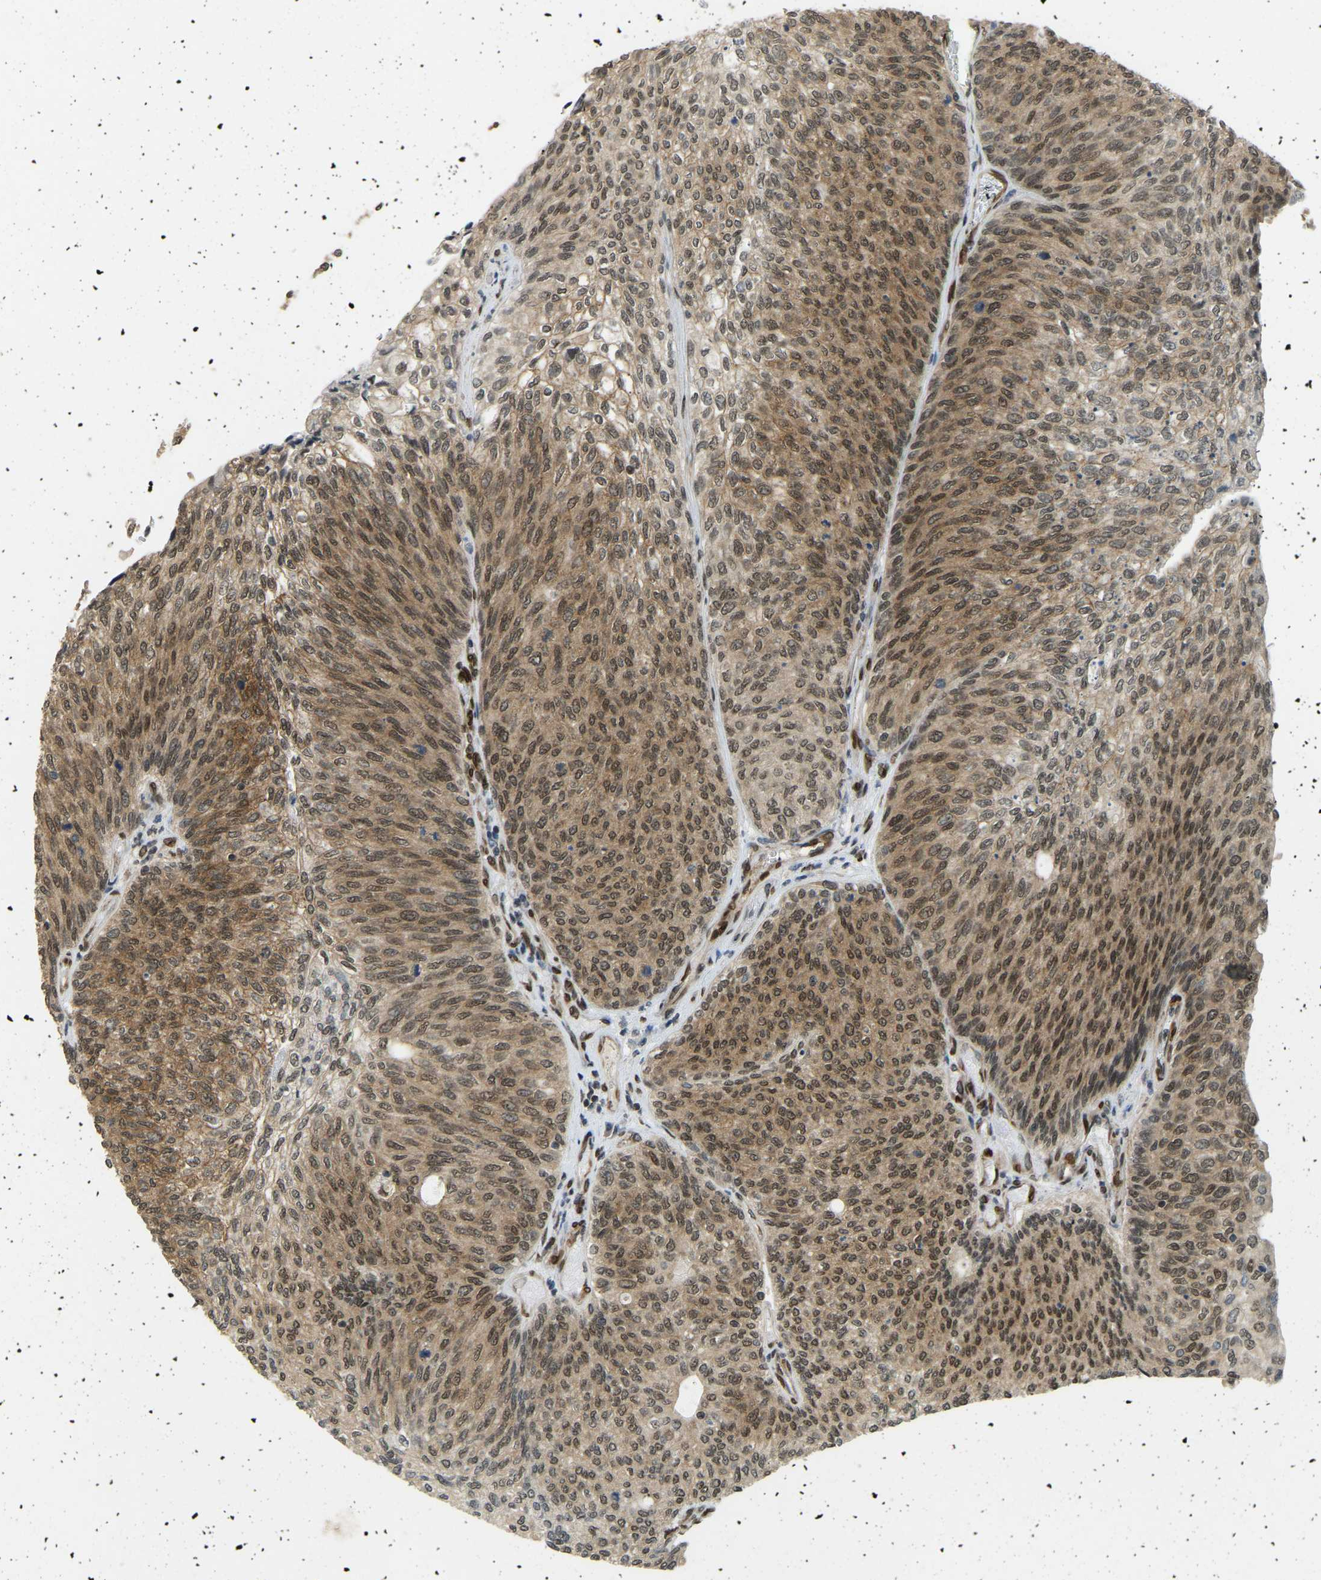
{"staining": {"intensity": "moderate", "quantity": ">75%", "location": "cytoplasmic/membranous,nuclear"}, "tissue": "urothelial cancer", "cell_type": "Tumor cells", "image_type": "cancer", "snomed": [{"axis": "morphology", "description": "Urothelial carcinoma, Low grade"}, {"axis": "topography", "description": "Urinary bladder"}], "caption": "Human low-grade urothelial carcinoma stained with a protein marker shows moderate staining in tumor cells.", "gene": "SYNE1", "patient": {"sex": "female", "age": 79}}